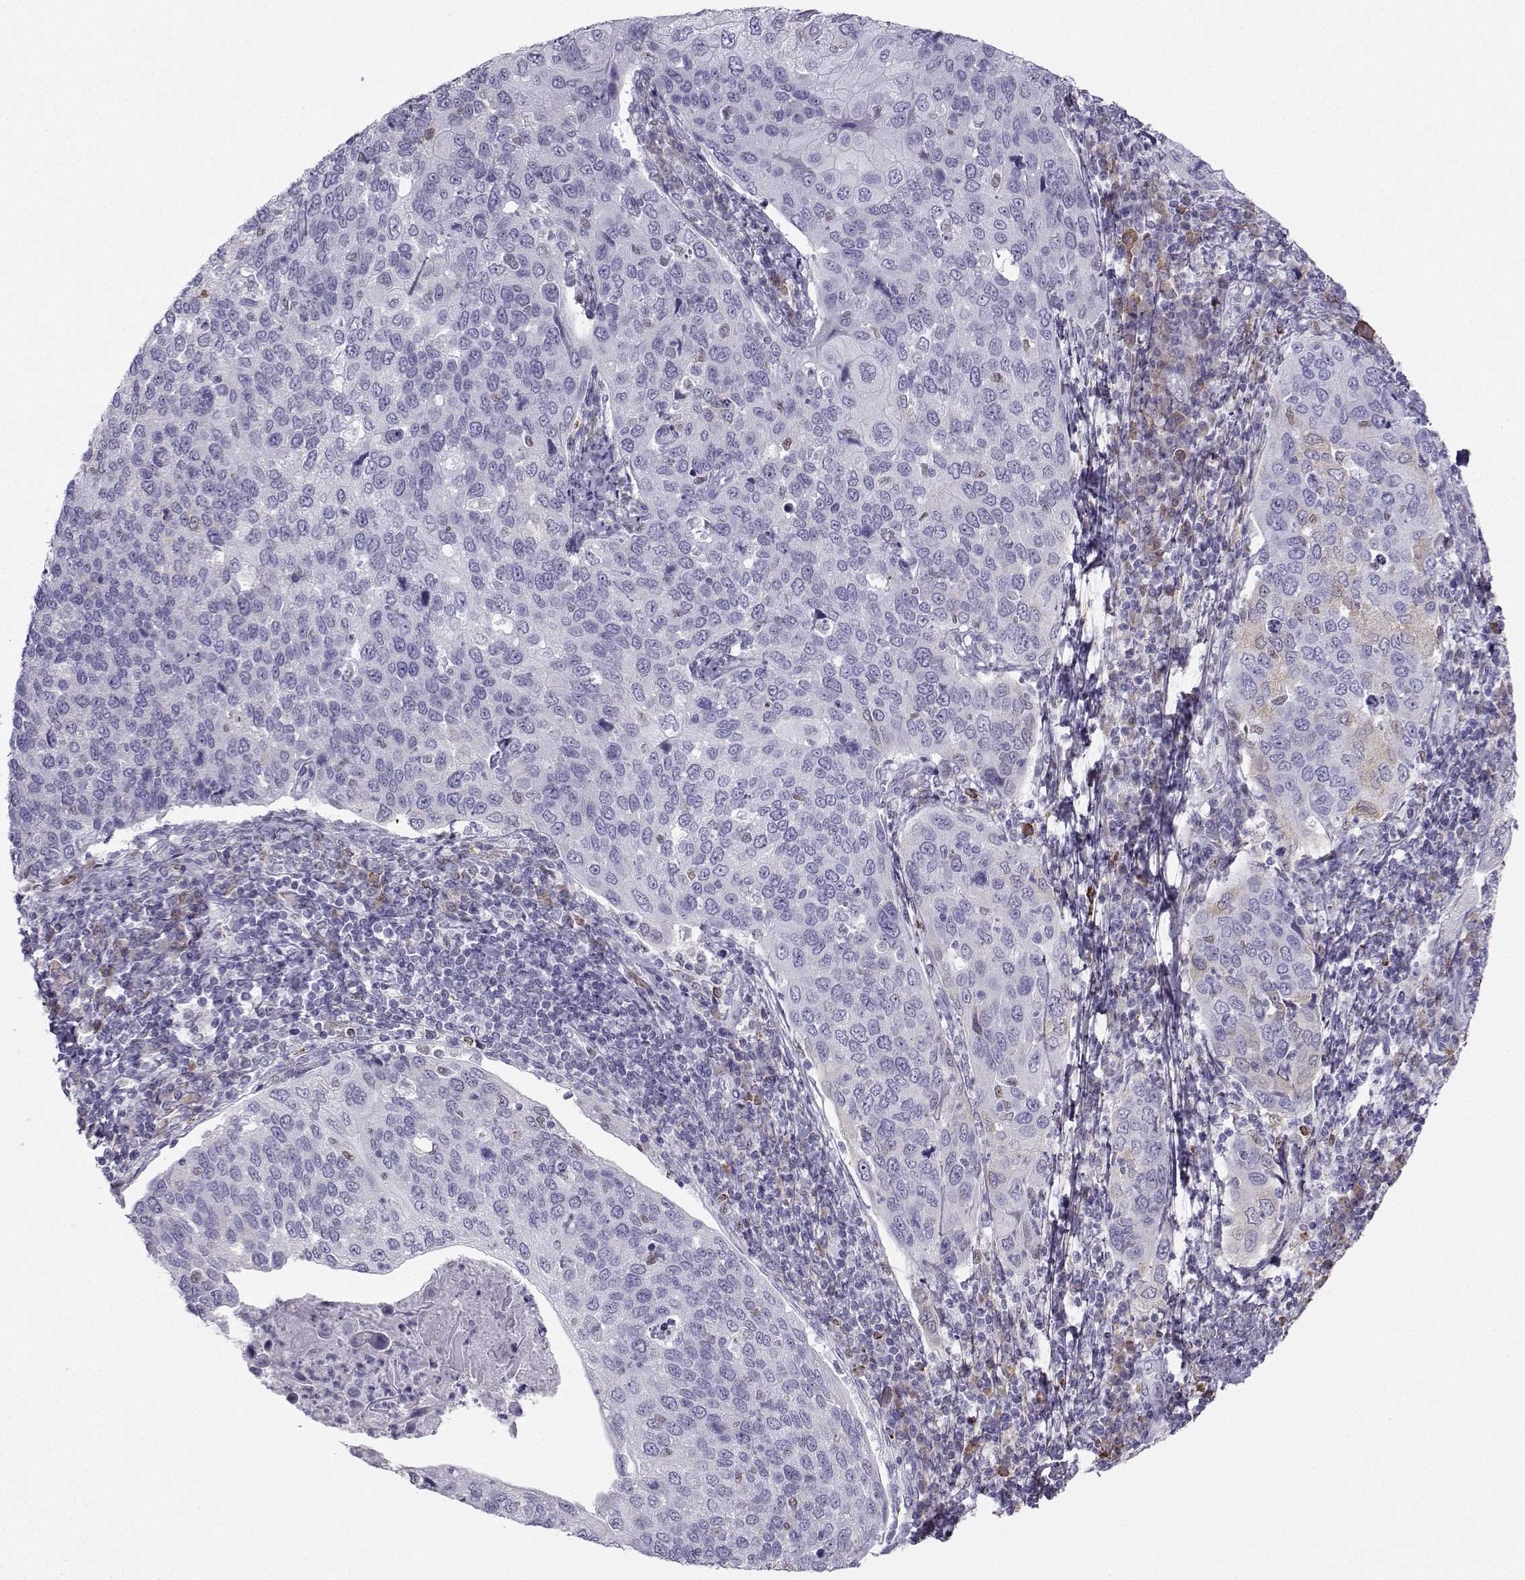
{"staining": {"intensity": "negative", "quantity": "none", "location": "none"}, "tissue": "cervical cancer", "cell_type": "Tumor cells", "image_type": "cancer", "snomed": [{"axis": "morphology", "description": "Squamous cell carcinoma, NOS"}, {"axis": "topography", "description": "Cervix"}], "caption": "A high-resolution micrograph shows immunohistochemistry (IHC) staining of cervical cancer, which demonstrates no significant expression in tumor cells.", "gene": "DCLK3", "patient": {"sex": "female", "age": 54}}